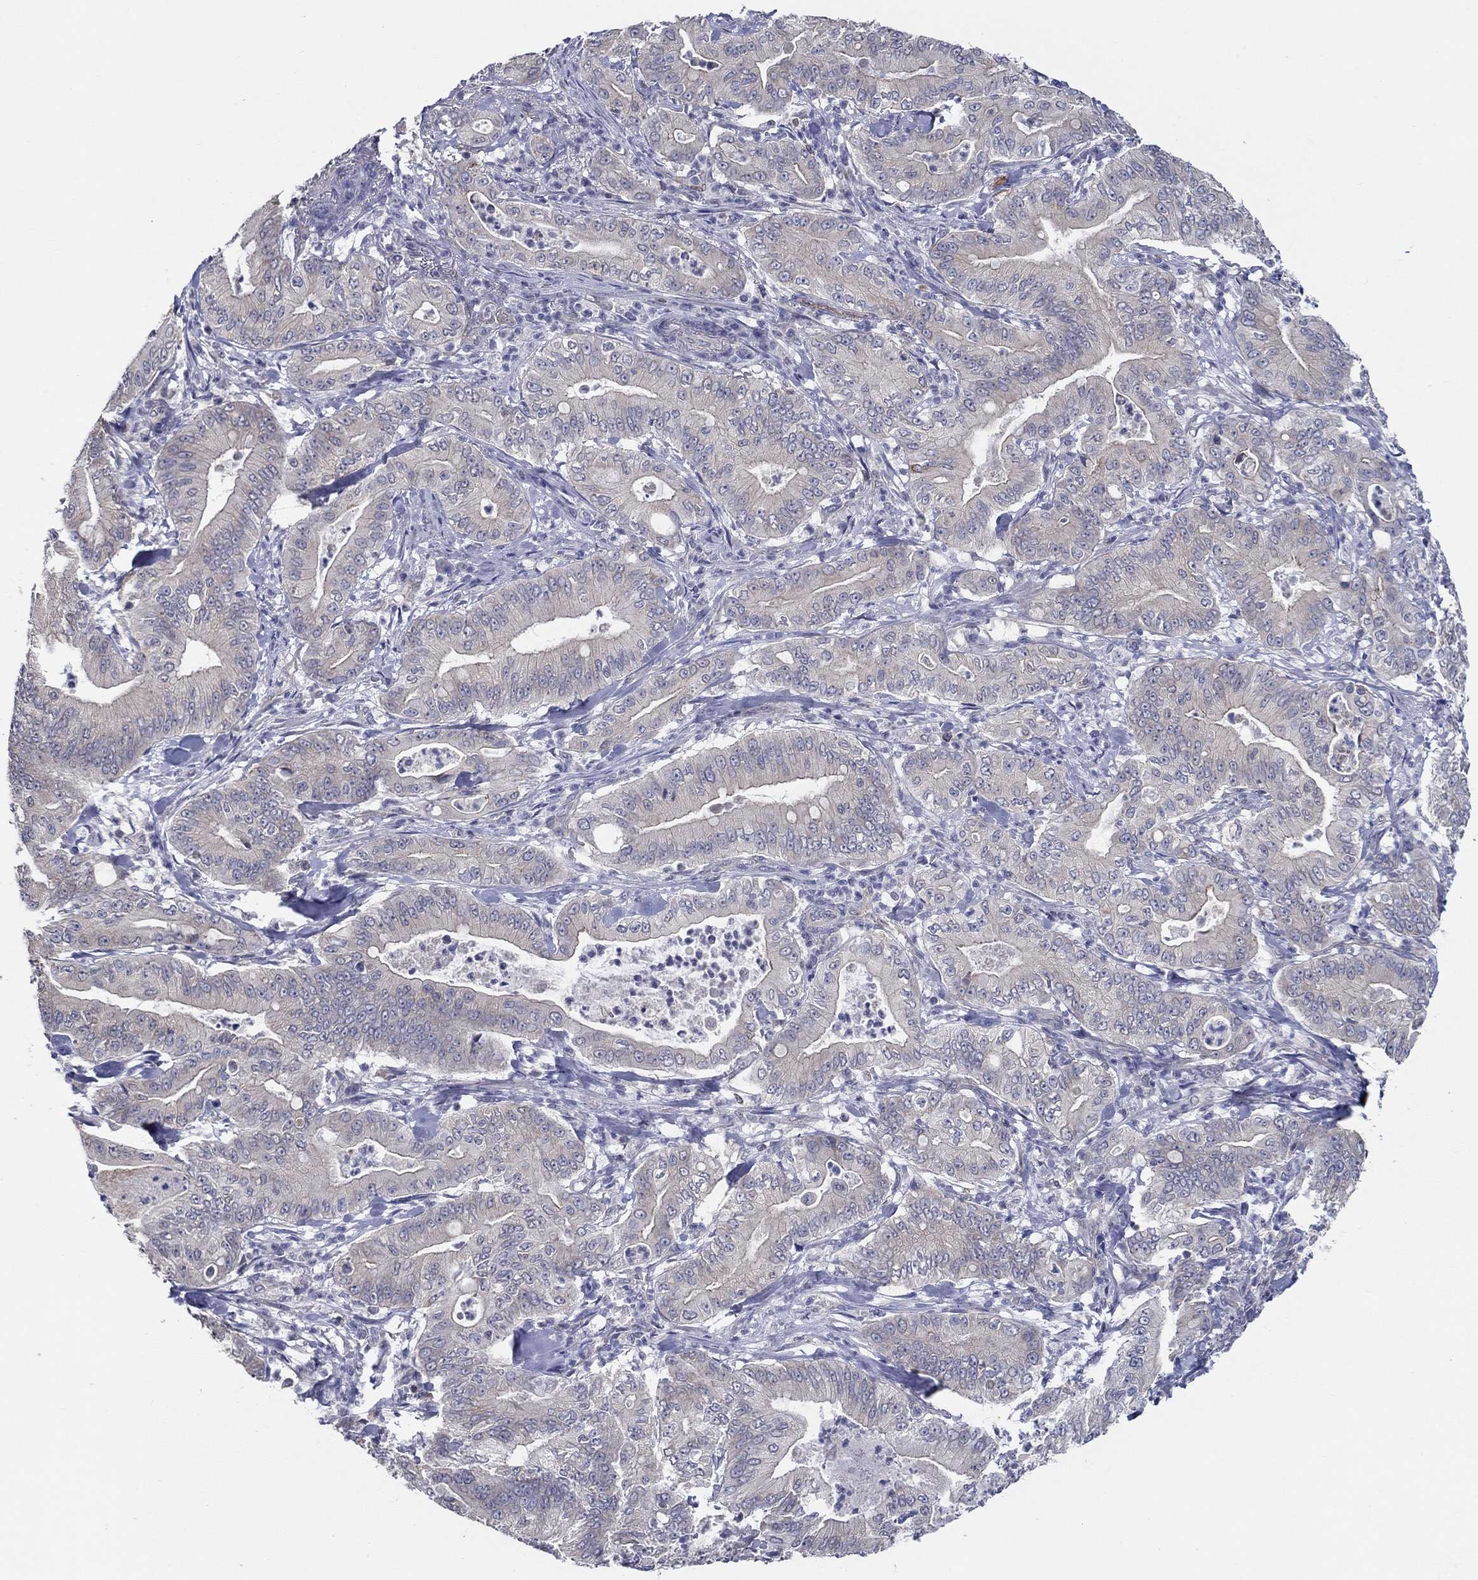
{"staining": {"intensity": "negative", "quantity": "none", "location": "none"}, "tissue": "pancreatic cancer", "cell_type": "Tumor cells", "image_type": "cancer", "snomed": [{"axis": "morphology", "description": "Adenocarcinoma, NOS"}, {"axis": "topography", "description": "Pancreas"}], "caption": "This is an IHC image of human pancreatic cancer. There is no staining in tumor cells.", "gene": "ERMP1", "patient": {"sex": "male", "age": 71}}